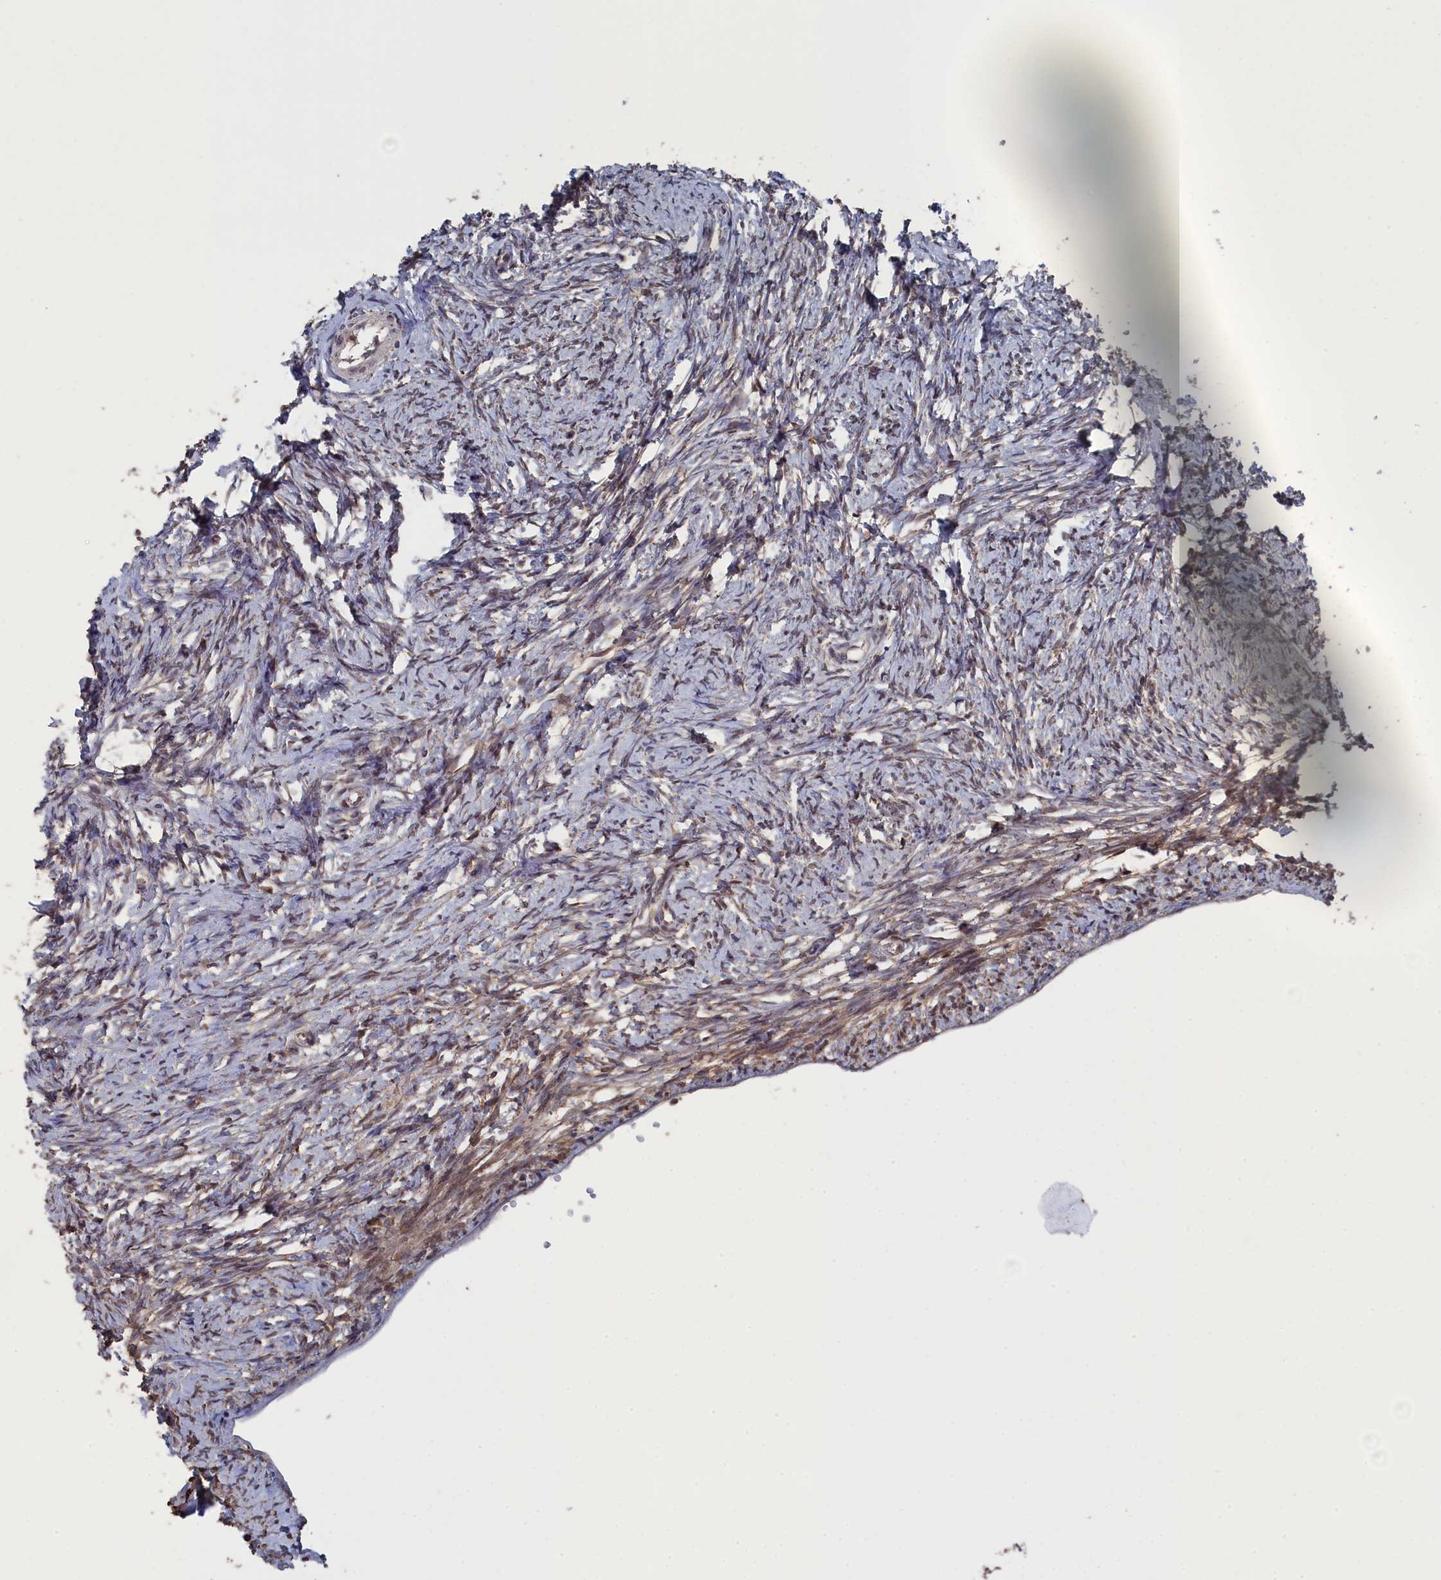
{"staining": {"intensity": "weak", "quantity": "25%-75%", "location": "nuclear"}, "tissue": "ovary", "cell_type": "Ovarian stroma cells", "image_type": "normal", "snomed": [{"axis": "morphology", "description": "Normal tissue, NOS"}, {"axis": "topography", "description": "Ovary"}], "caption": "A high-resolution image shows immunohistochemistry (IHC) staining of normal ovary, which reveals weak nuclear positivity in about 25%-75% of ovarian stroma cells.", "gene": "CEACAM21", "patient": {"sex": "female", "age": 34}}